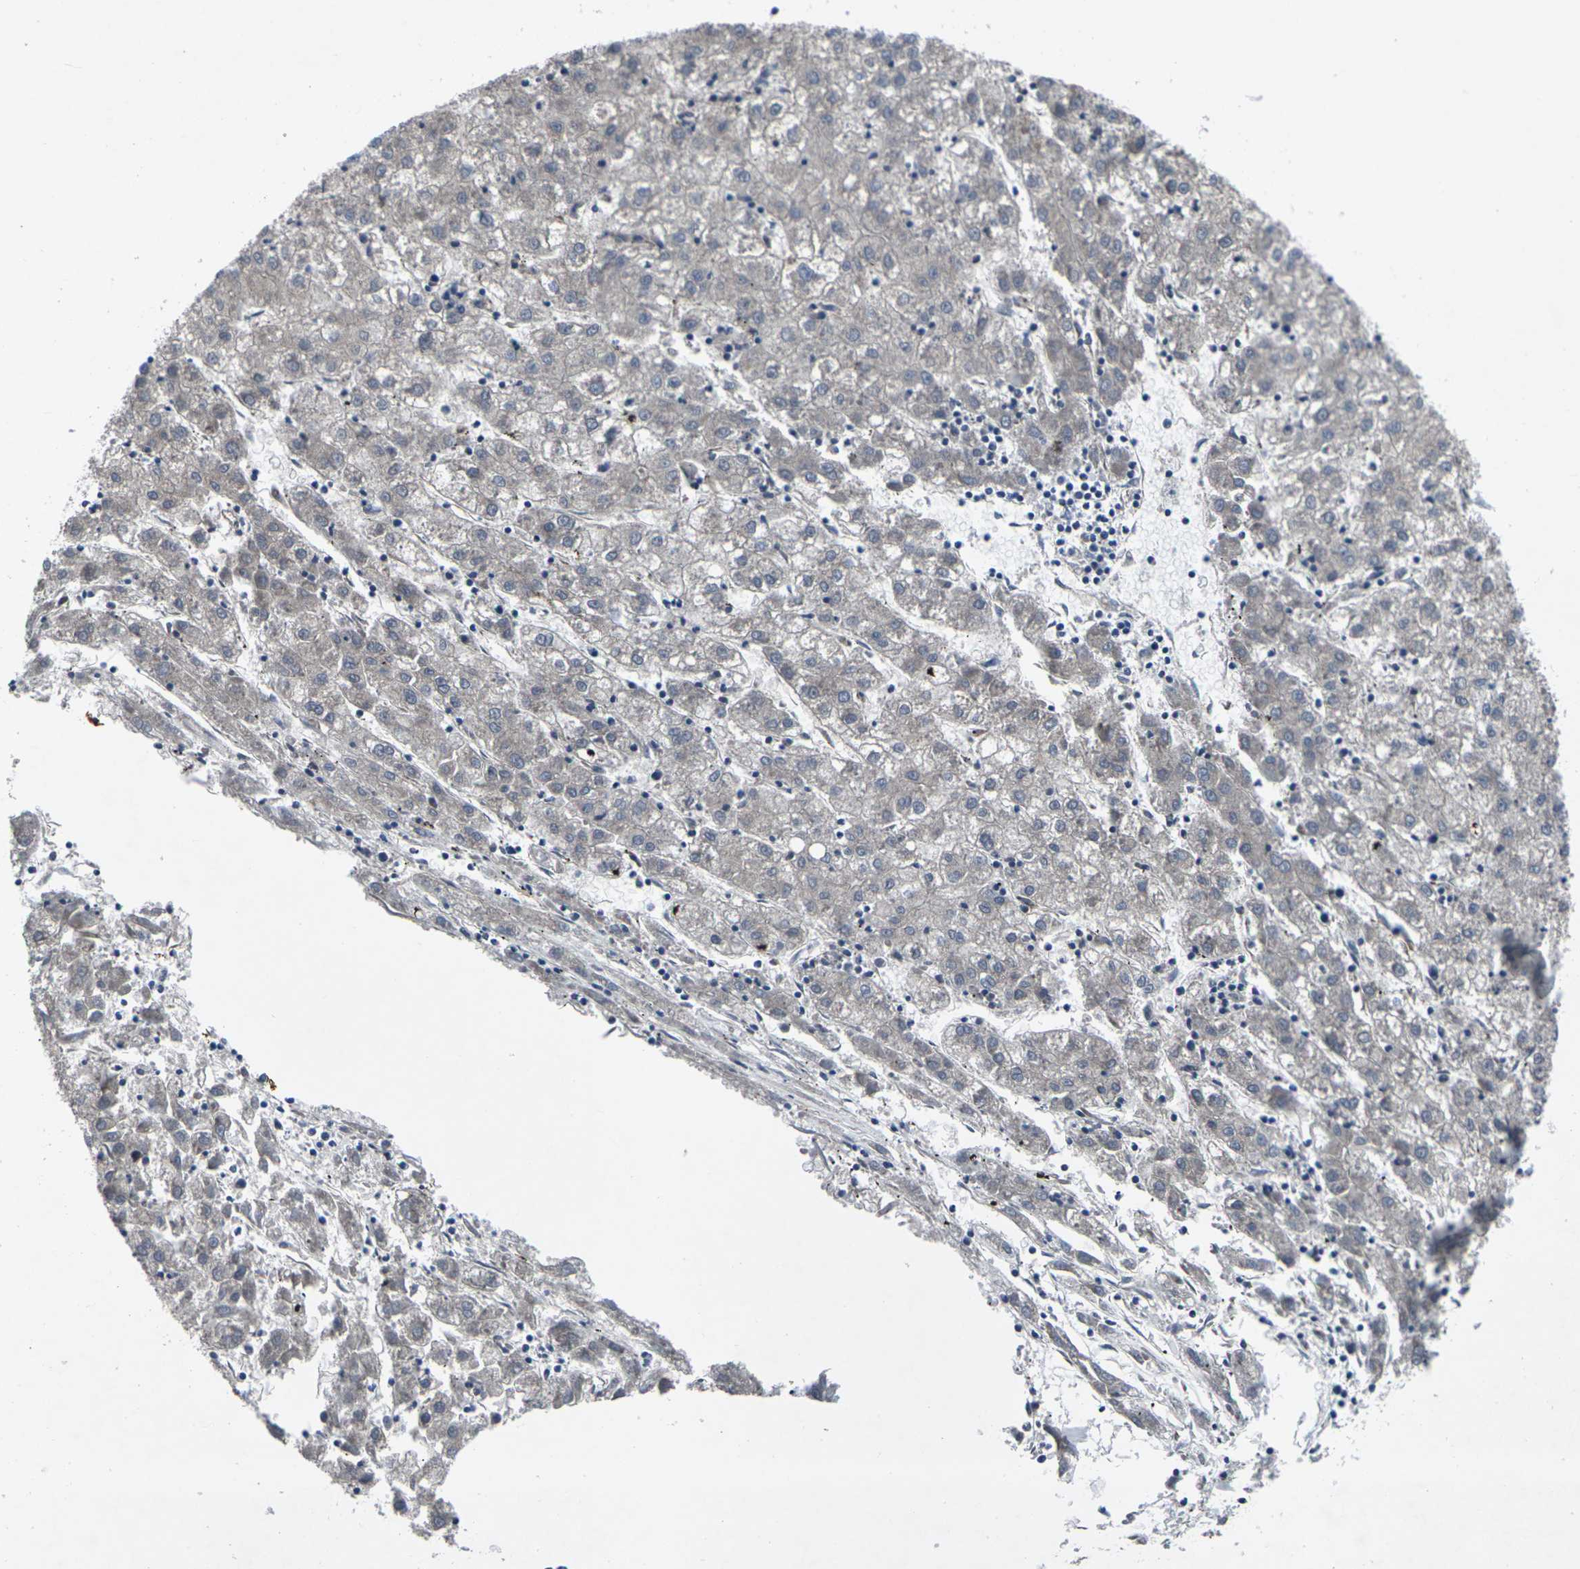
{"staining": {"intensity": "weak", "quantity": ">75%", "location": "cytoplasmic/membranous"}, "tissue": "liver cancer", "cell_type": "Tumor cells", "image_type": "cancer", "snomed": [{"axis": "morphology", "description": "Carcinoma, Hepatocellular, NOS"}, {"axis": "topography", "description": "Liver"}], "caption": "Tumor cells show weak cytoplasmic/membranous staining in approximately >75% of cells in liver hepatocellular carcinoma.", "gene": "MAPKAPK2", "patient": {"sex": "male", "age": 72}}